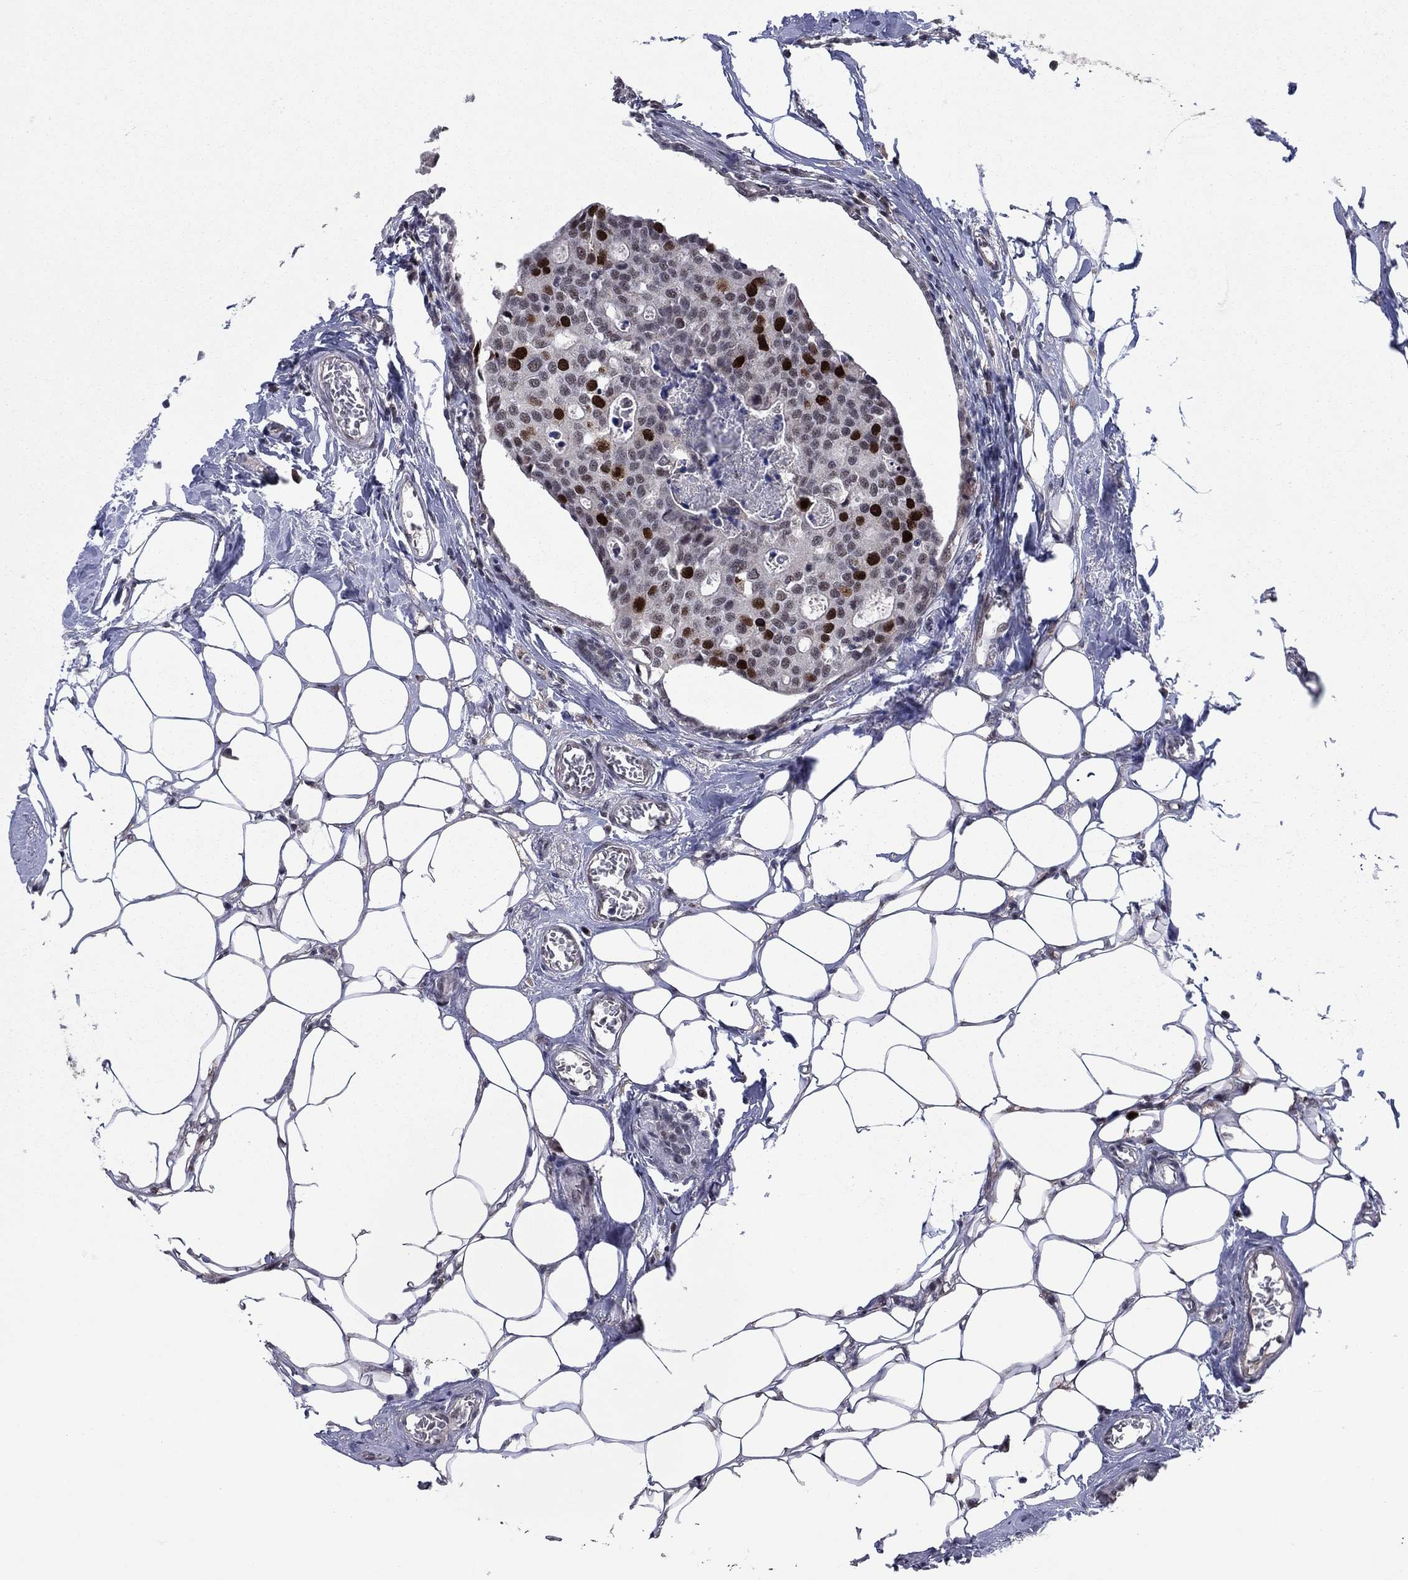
{"staining": {"intensity": "strong", "quantity": "25%-75%", "location": "nuclear"}, "tissue": "breast cancer", "cell_type": "Tumor cells", "image_type": "cancer", "snomed": [{"axis": "morphology", "description": "Duct carcinoma"}, {"axis": "topography", "description": "Breast"}], "caption": "Human breast cancer stained with a protein marker exhibits strong staining in tumor cells.", "gene": "CDCA5", "patient": {"sex": "female", "age": 83}}